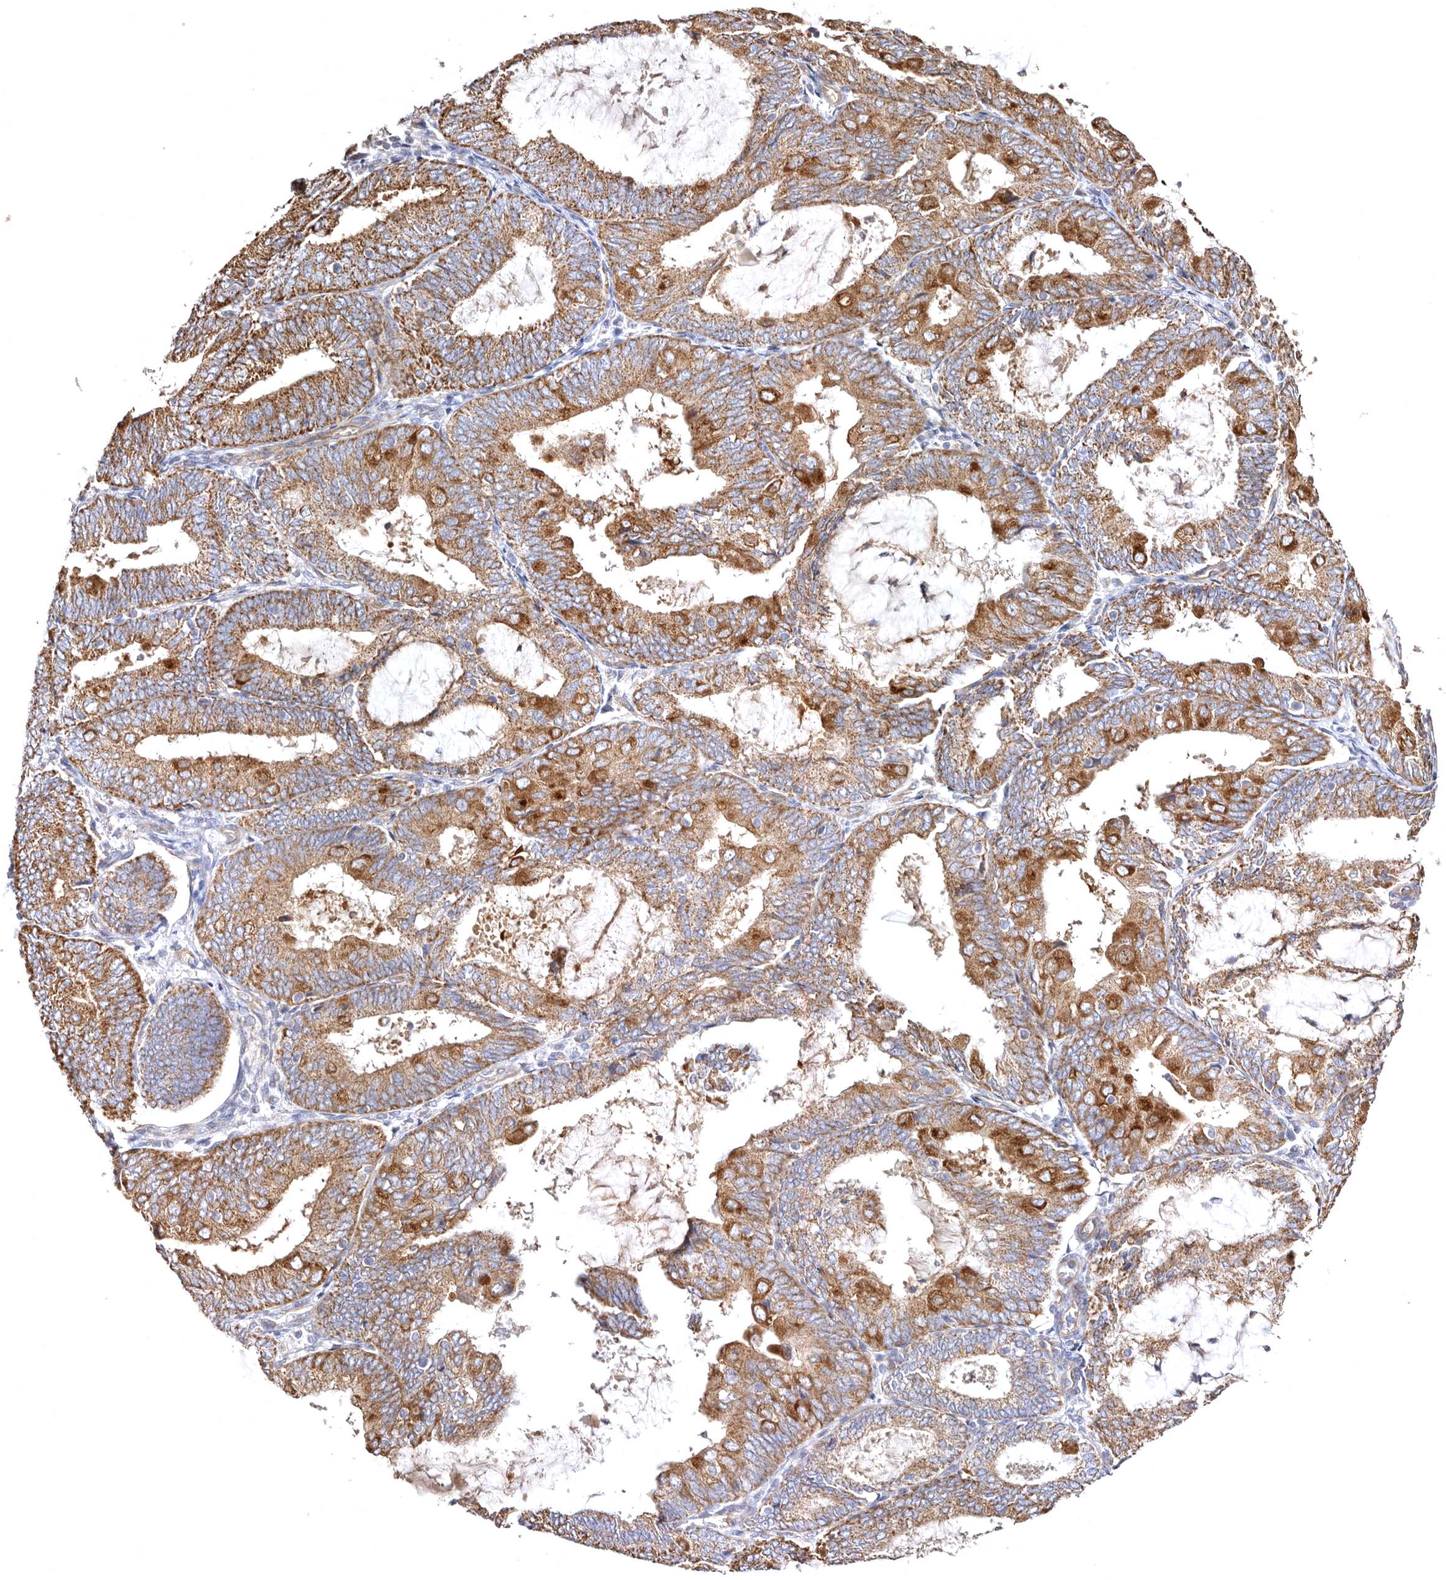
{"staining": {"intensity": "moderate", "quantity": ">75%", "location": "cytoplasmic/membranous"}, "tissue": "endometrial cancer", "cell_type": "Tumor cells", "image_type": "cancer", "snomed": [{"axis": "morphology", "description": "Adenocarcinoma, NOS"}, {"axis": "topography", "description": "Endometrium"}], "caption": "About >75% of tumor cells in human adenocarcinoma (endometrial) reveal moderate cytoplasmic/membranous protein staining as visualized by brown immunohistochemical staining.", "gene": "BAIAP2L1", "patient": {"sex": "female", "age": 81}}